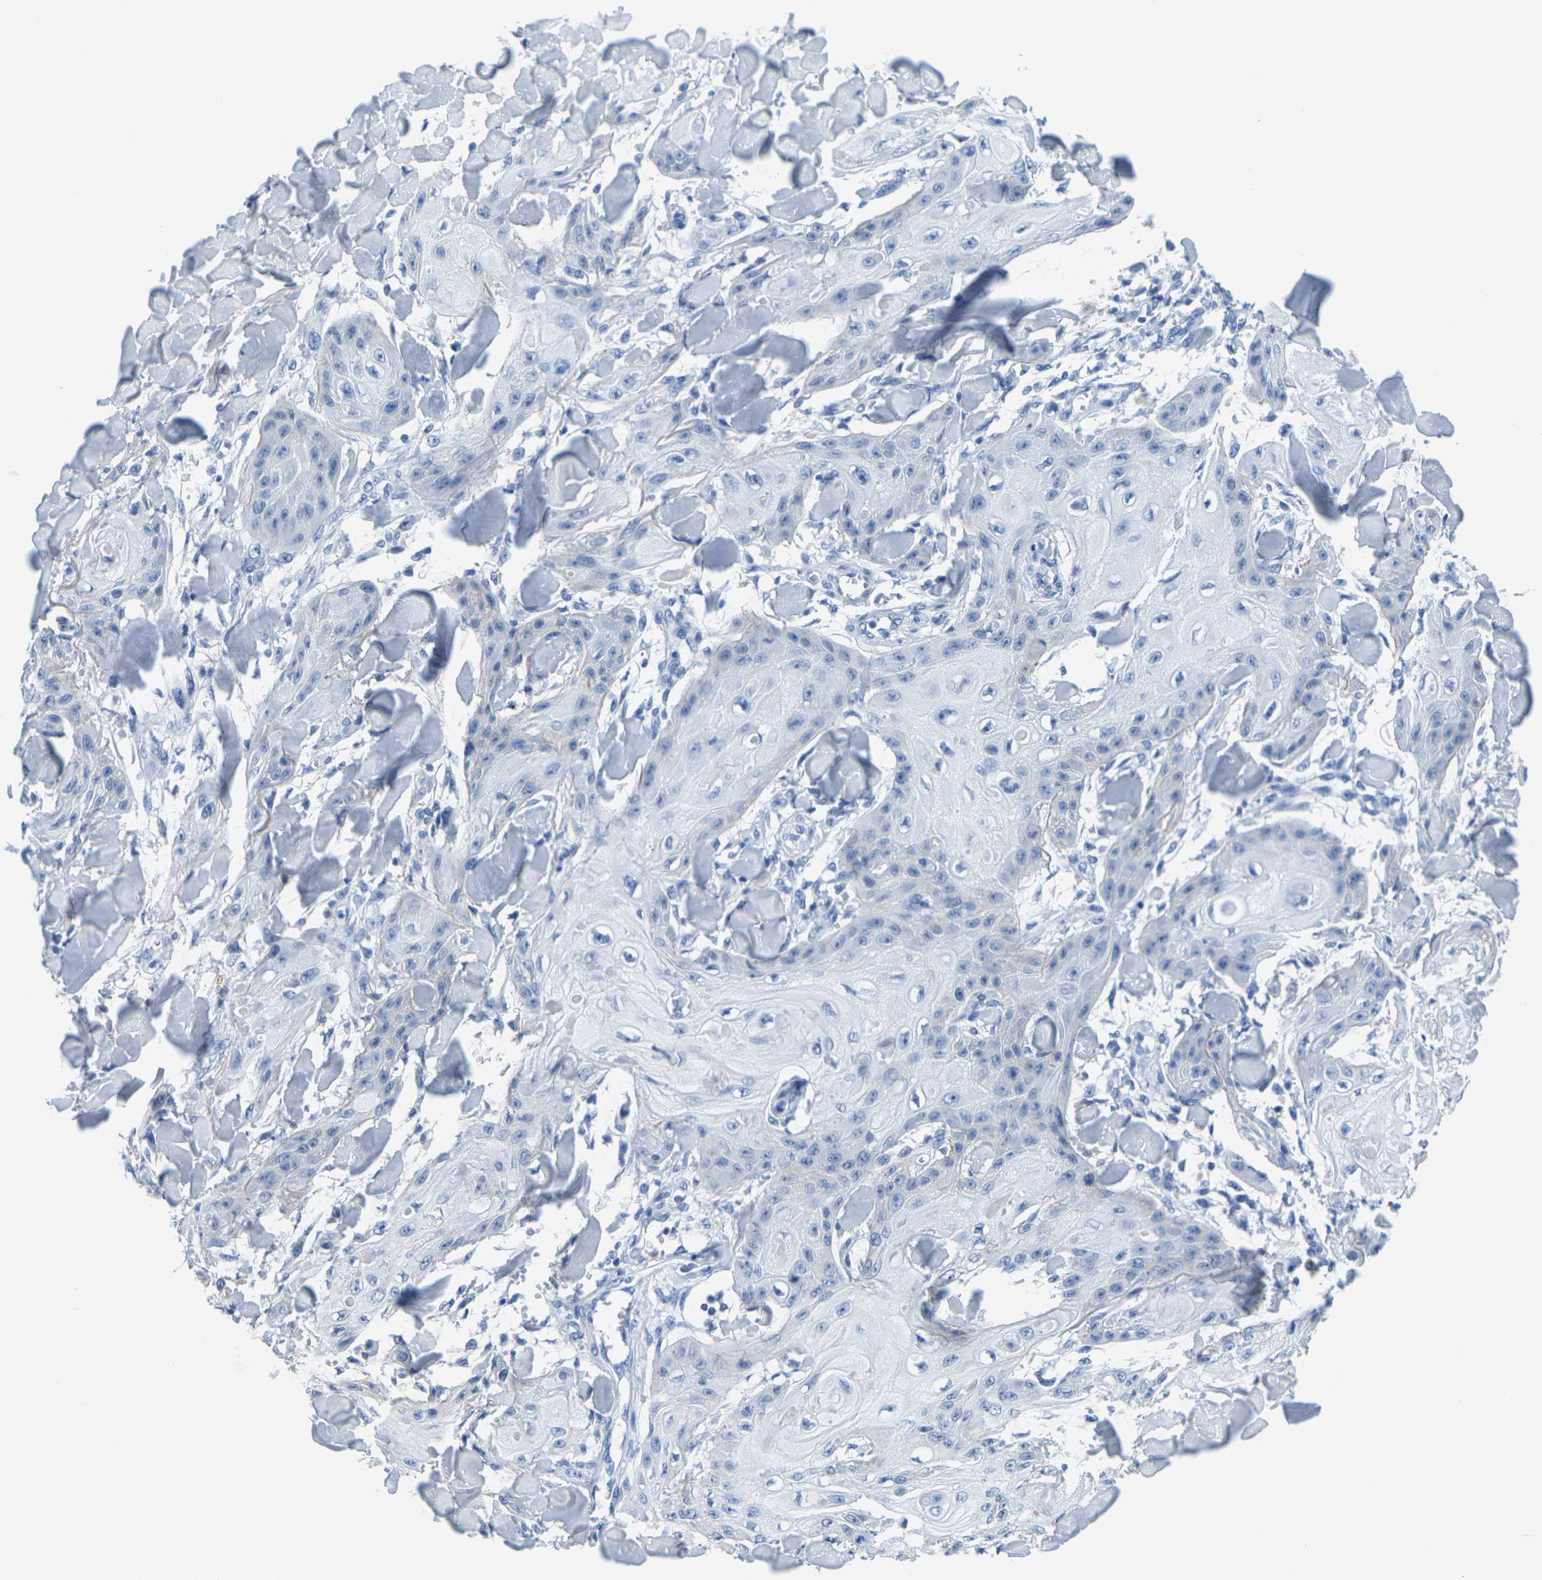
{"staining": {"intensity": "negative", "quantity": "none", "location": "none"}, "tissue": "skin cancer", "cell_type": "Tumor cells", "image_type": "cancer", "snomed": [{"axis": "morphology", "description": "Squamous cell carcinoma, NOS"}, {"axis": "topography", "description": "Skin"}], "caption": "This is an immunohistochemistry (IHC) micrograph of human skin cancer (squamous cell carcinoma). There is no positivity in tumor cells.", "gene": "FAM3D", "patient": {"sex": "male", "age": 74}}